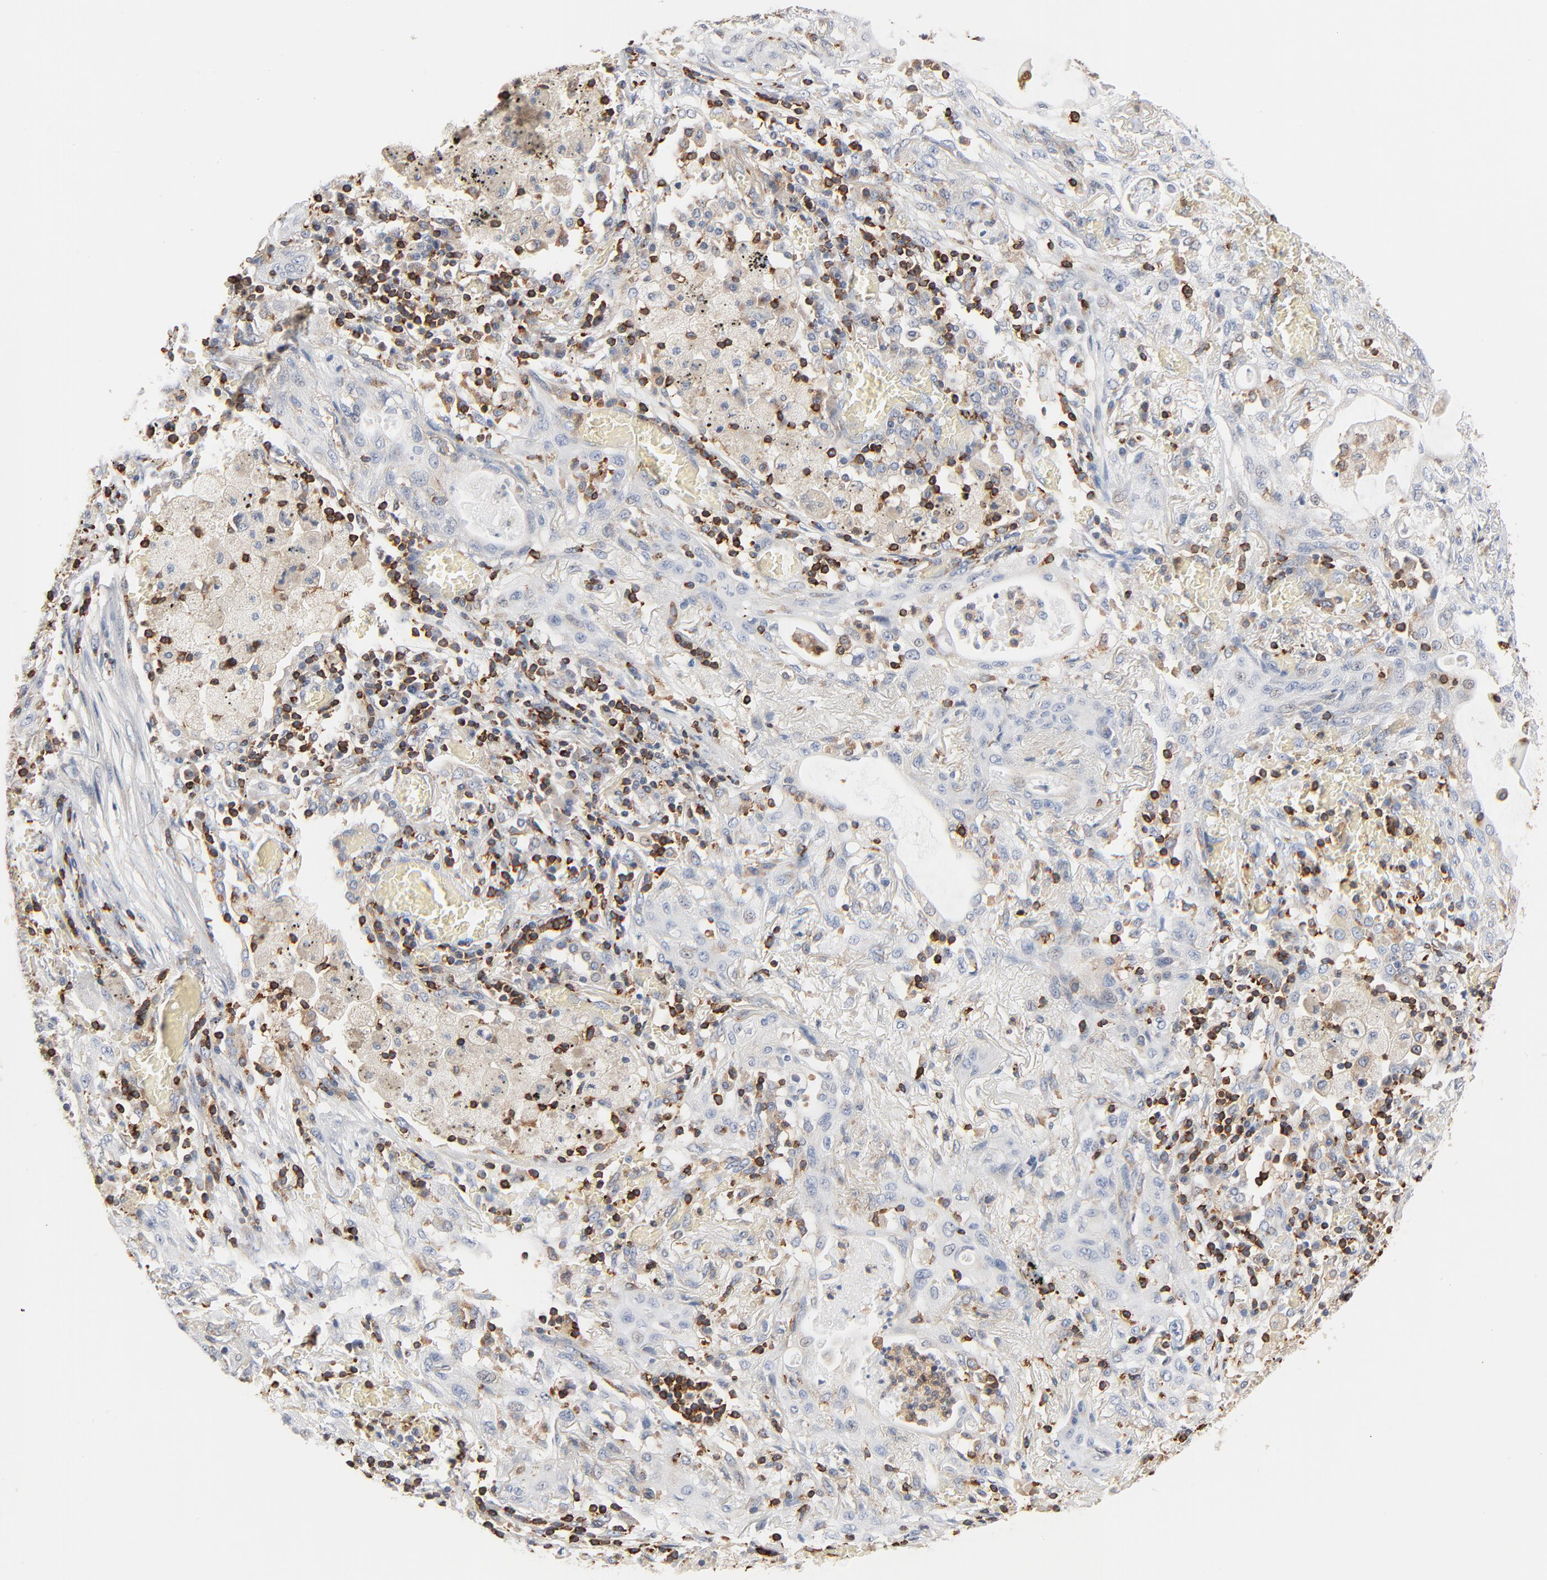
{"staining": {"intensity": "negative", "quantity": "none", "location": "none"}, "tissue": "lung cancer", "cell_type": "Tumor cells", "image_type": "cancer", "snomed": [{"axis": "morphology", "description": "Squamous cell carcinoma, NOS"}, {"axis": "topography", "description": "Lung"}], "caption": "High magnification brightfield microscopy of lung squamous cell carcinoma stained with DAB (brown) and counterstained with hematoxylin (blue): tumor cells show no significant staining.", "gene": "SH3KBP1", "patient": {"sex": "female", "age": 47}}